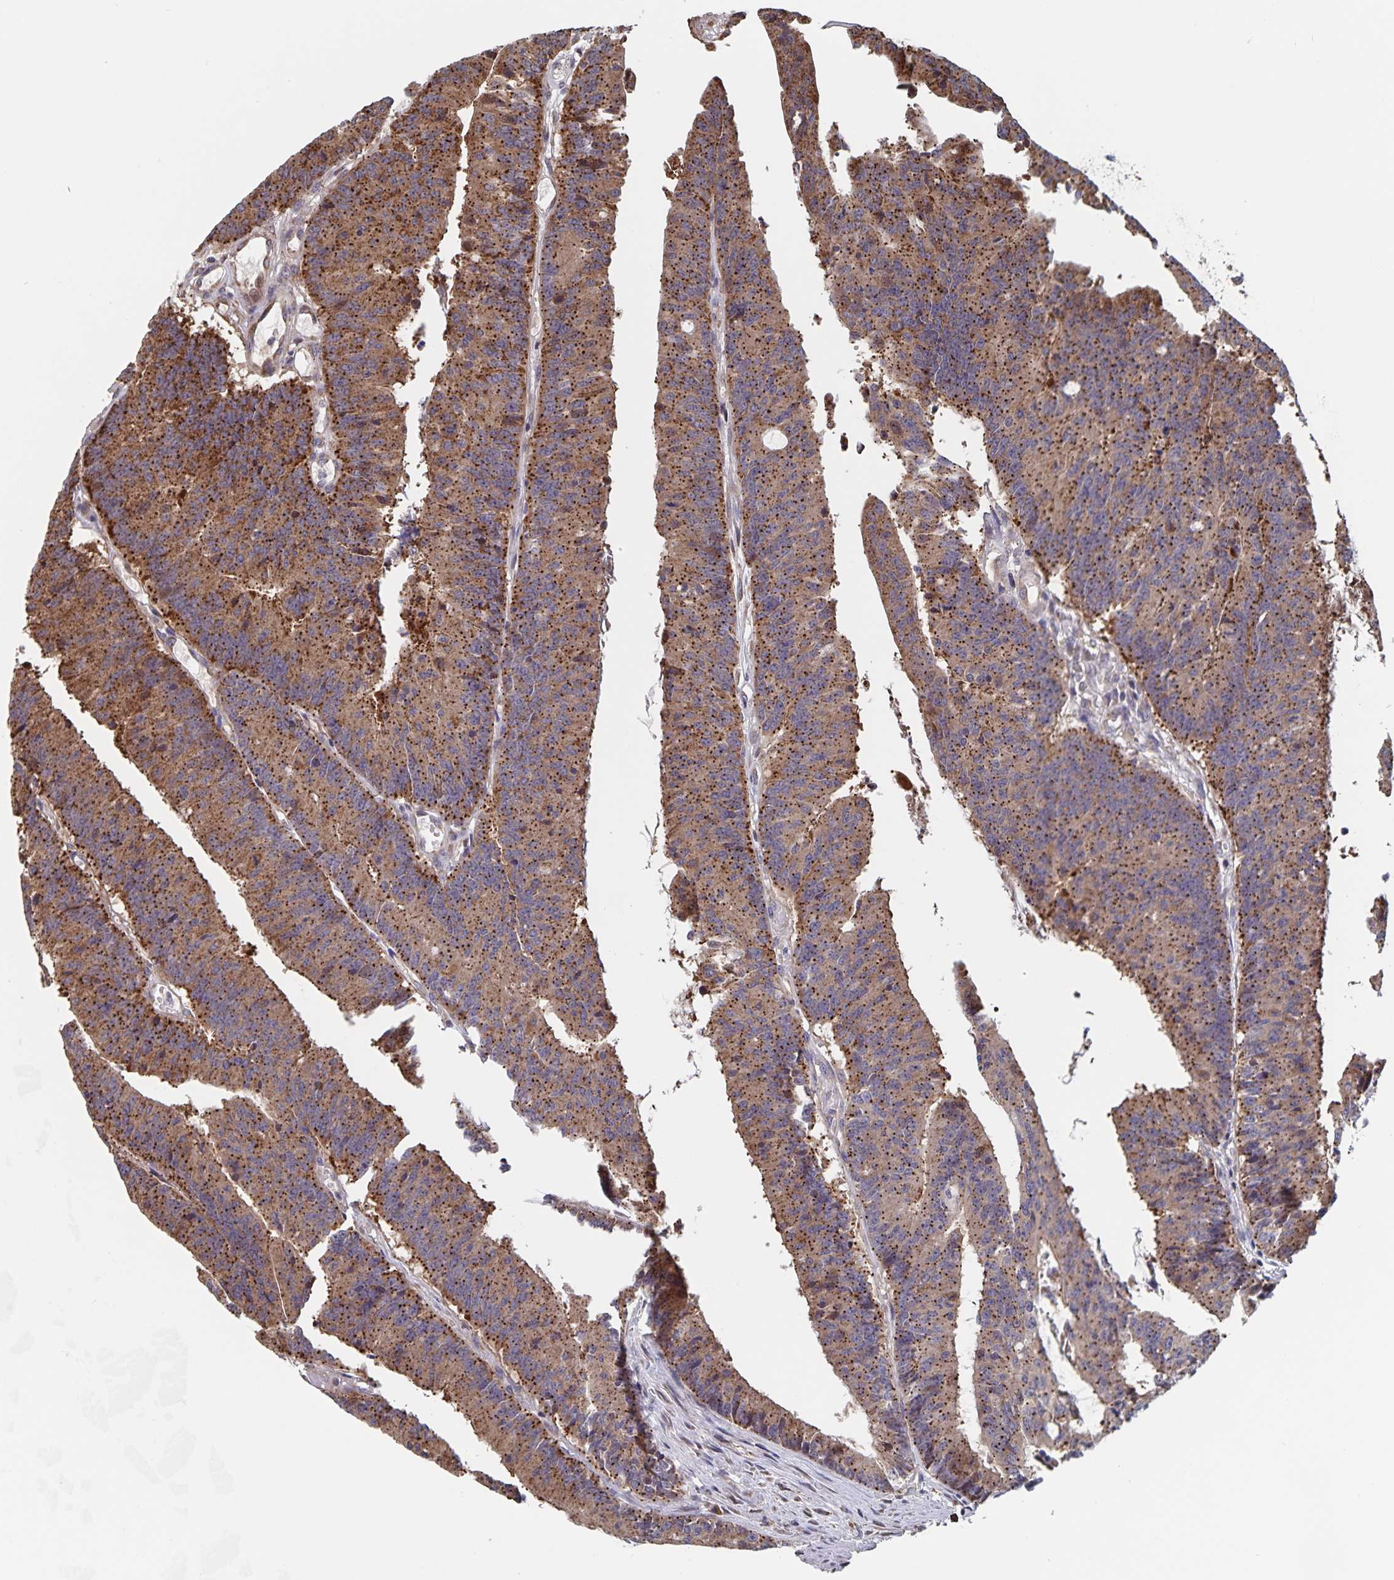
{"staining": {"intensity": "strong", "quantity": ">75%", "location": "cytoplasmic/membranous"}, "tissue": "colorectal cancer", "cell_type": "Tumor cells", "image_type": "cancer", "snomed": [{"axis": "morphology", "description": "Adenocarcinoma, NOS"}, {"axis": "topography", "description": "Colon"}], "caption": "Colorectal adenocarcinoma tissue shows strong cytoplasmic/membranous expression in approximately >75% of tumor cells The staining was performed using DAB to visualize the protein expression in brown, while the nuclei were stained in blue with hematoxylin (Magnification: 20x).", "gene": "ACACA", "patient": {"sex": "female", "age": 78}}